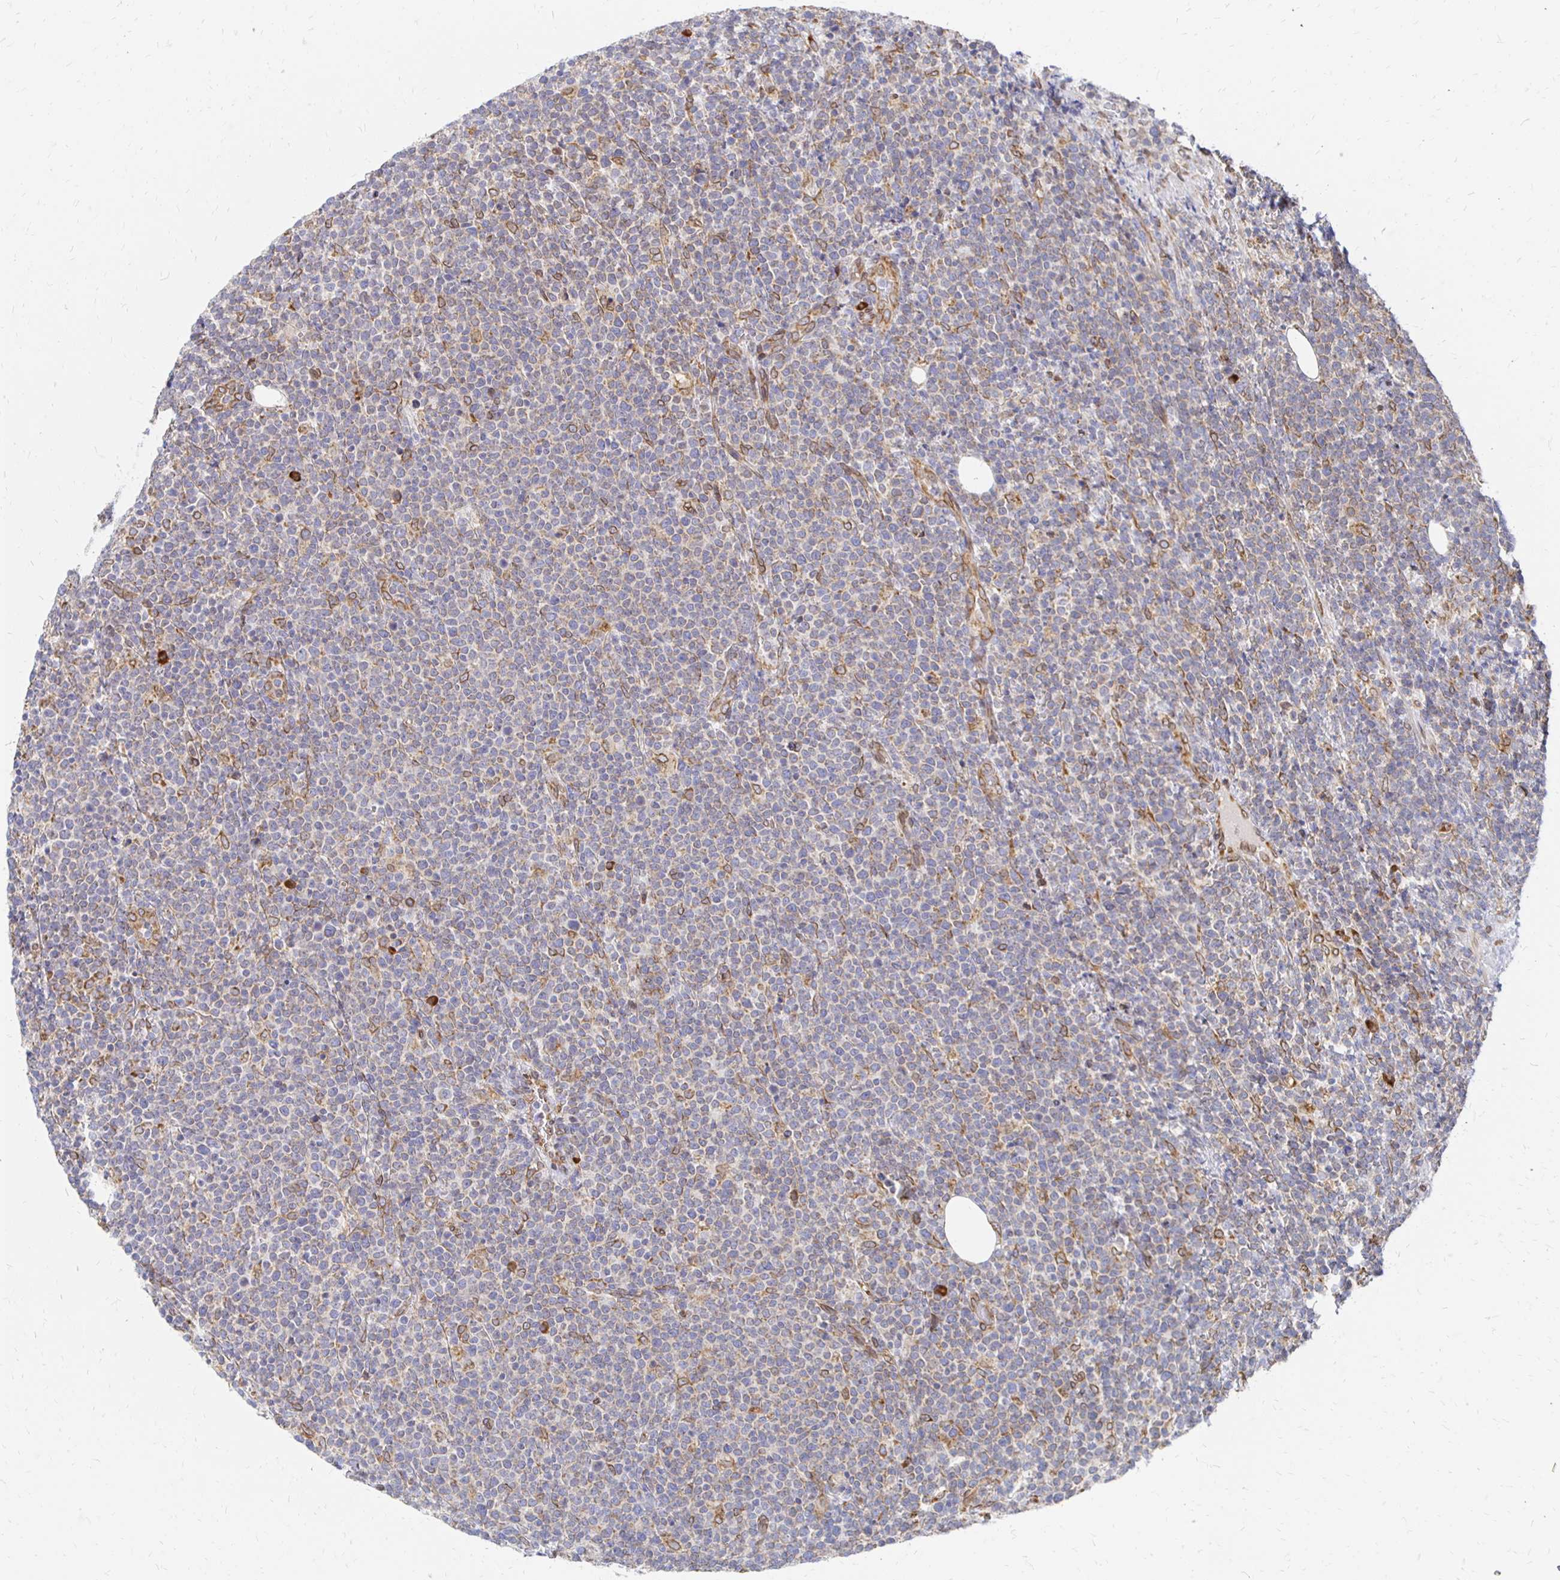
{"staining": {"intensity": "moderate", "quantity": "<25%", "location": "cytoplasmic/membranous,nuclear"}, "tissue": "lymphoma", "cell_type": "Tumor cells", "image_type": "cancer", "snomed": [{"axis": "morphology", "description": "Malignant lymphoma, non-Hodgkin's type, High grade"}, {"axis": "topography", "description": "Lymph node"}], "caption": "High-grade malignant lymphoma, non-Hodgkin's type stained with IHC shows moderate cytoplasmic/membranous and nuclear staining in about <25% of tumor cells.", "gene": "PELI3", "patient": {"sex": "male", "age": 61}}